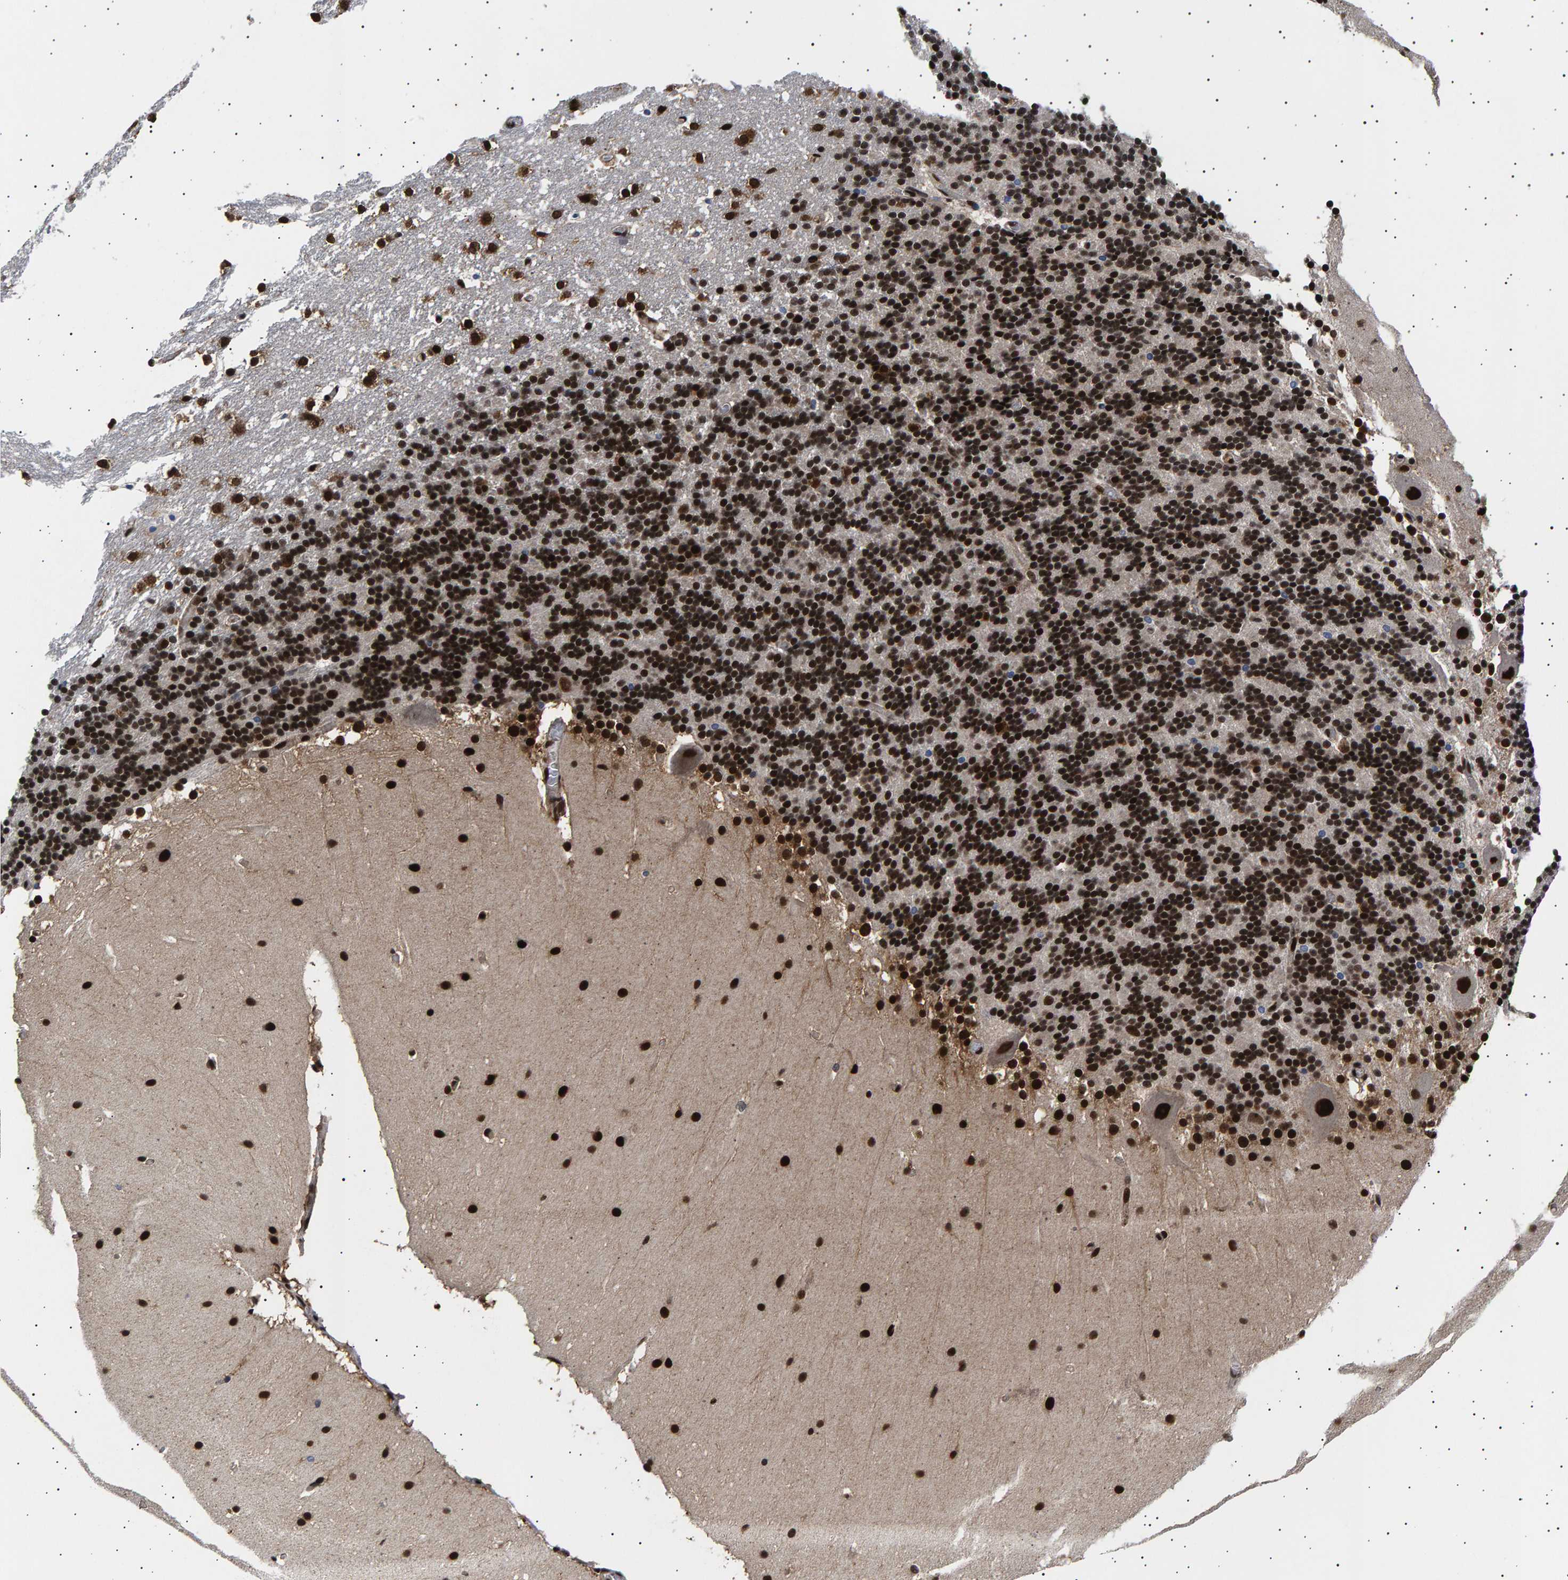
{"staining": {"intensity": "strong", "quantity": ">75%", "location": "nuclear"}, "tissue": "cerebellum", "cell_type": "Cells in granular layer", "image_type": "normal", "snomed": [{"axis": "morphology", "description": "Normal tissue, NOS"}, {"axis": "topography", "description": "Cerebellum"}], "caption": "Protein expression analysis of benign human cerebellum reveals strong nuclear positivity in approximately >75% of cells in granular layer.", "gene": "ANKRD40", "patient": {"sex": "female", "age": 19}}